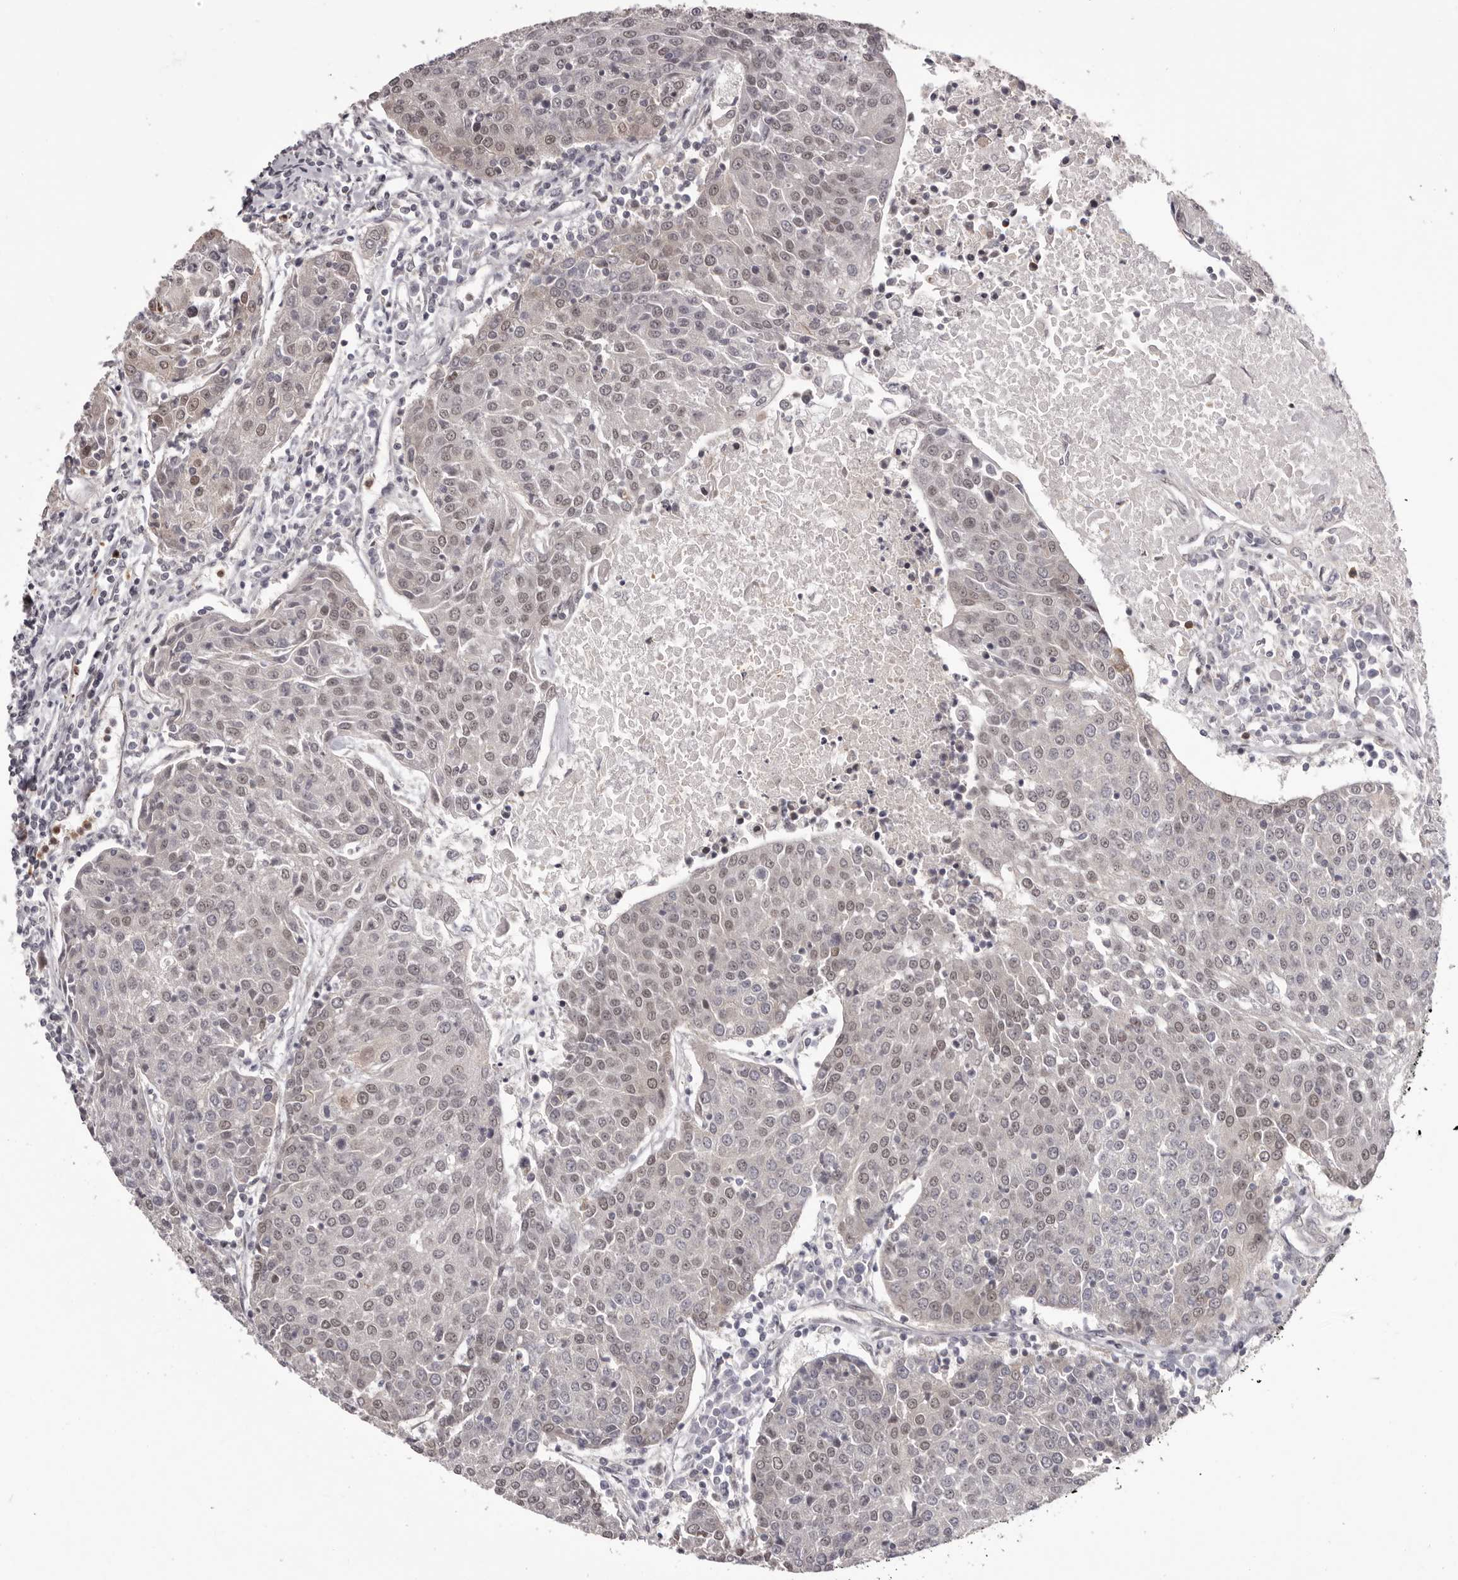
{"staining": {"intensity": "weak", "quantity": "25%-75%", "location": "nuclear"}, "tissue": "urothelial cancer", "cell_type": "Tumor cells", "image_type": "cancer", "snomed": [{"axis": "morphology", "description": "Urothelial carcinoma, High grade"}, {"axis": "topography", "description": "Urinary bladder"}], "caption": "High-grade urothelial carcinoma stained for a protein exhibits weak nuclear positivity in tumor cells.", "gene": "RNF2", "patient": {"sex": "female", "age": 85}}